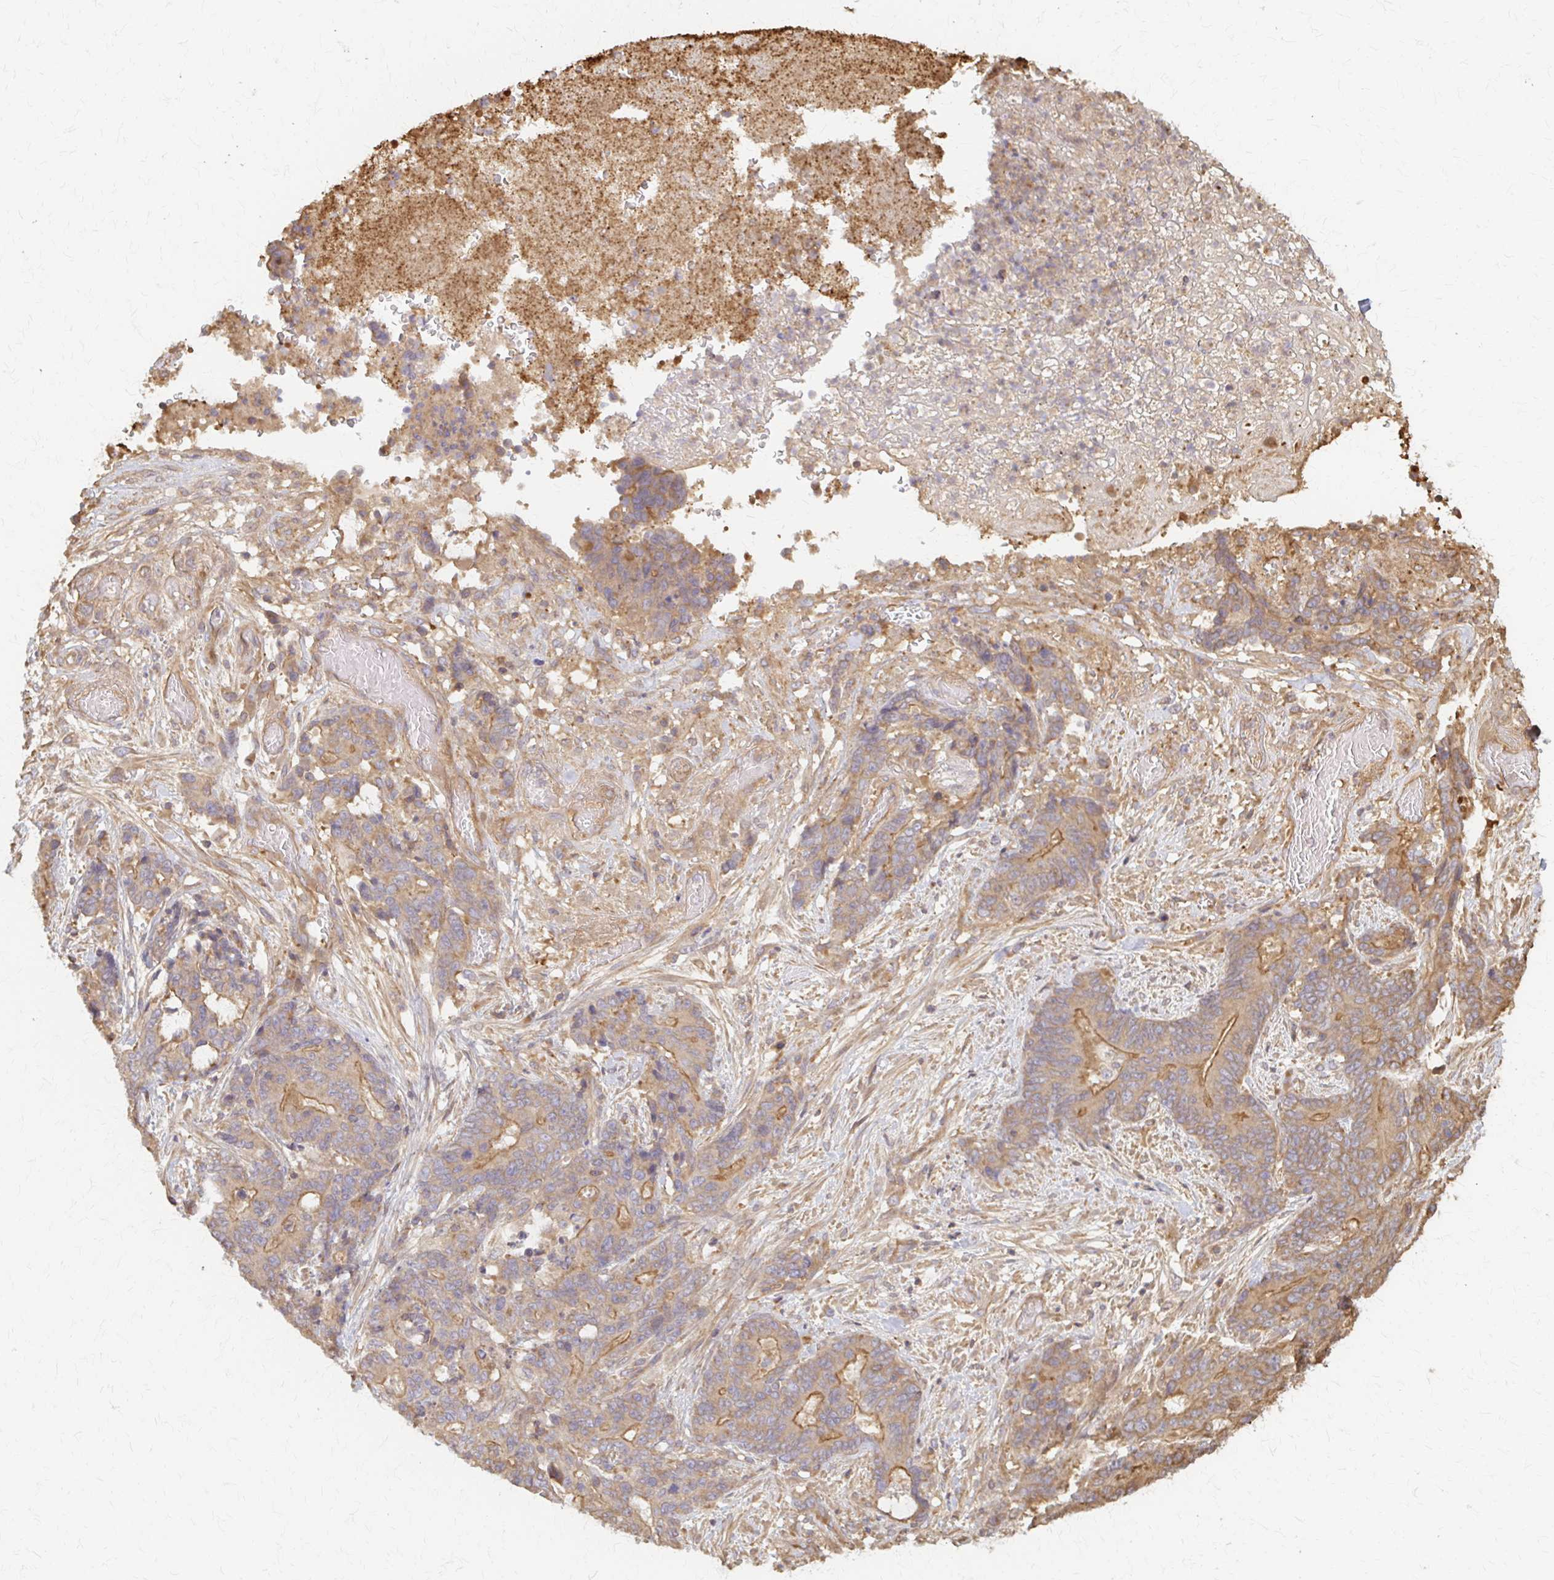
{"staining": {"intensity": "moderate", "quantity": ">75%", "location": "cytoplasmic/membranous"}, "tissue": "stomach cancer", "cell_type": "Tumor cells", "image_type": "cancer", "snomed": [{"axis": "morphology", "description": "Normal tissue, NOS"}, {"axis": "morphology", "description": "Adenocarcinoma, NOS"}, {"axis": "topography", "description": "Stomach"}], "caption": "Immunohistochemistry staining of stomach cancer, which reveals medium levels of moderate cytoplasmic/membranous staining in approximately >75% of tumor cells indicating moderate cytoplasmic/membranous protein positivity. The staining was performed using DAB (3,3'-diaminobenzidine) (brown) for protein detection and nuclei were counterstained in hematoxylin (blue).", "gene": "ARHGAP35", "patient": {"sex": "female", "age": 64}}